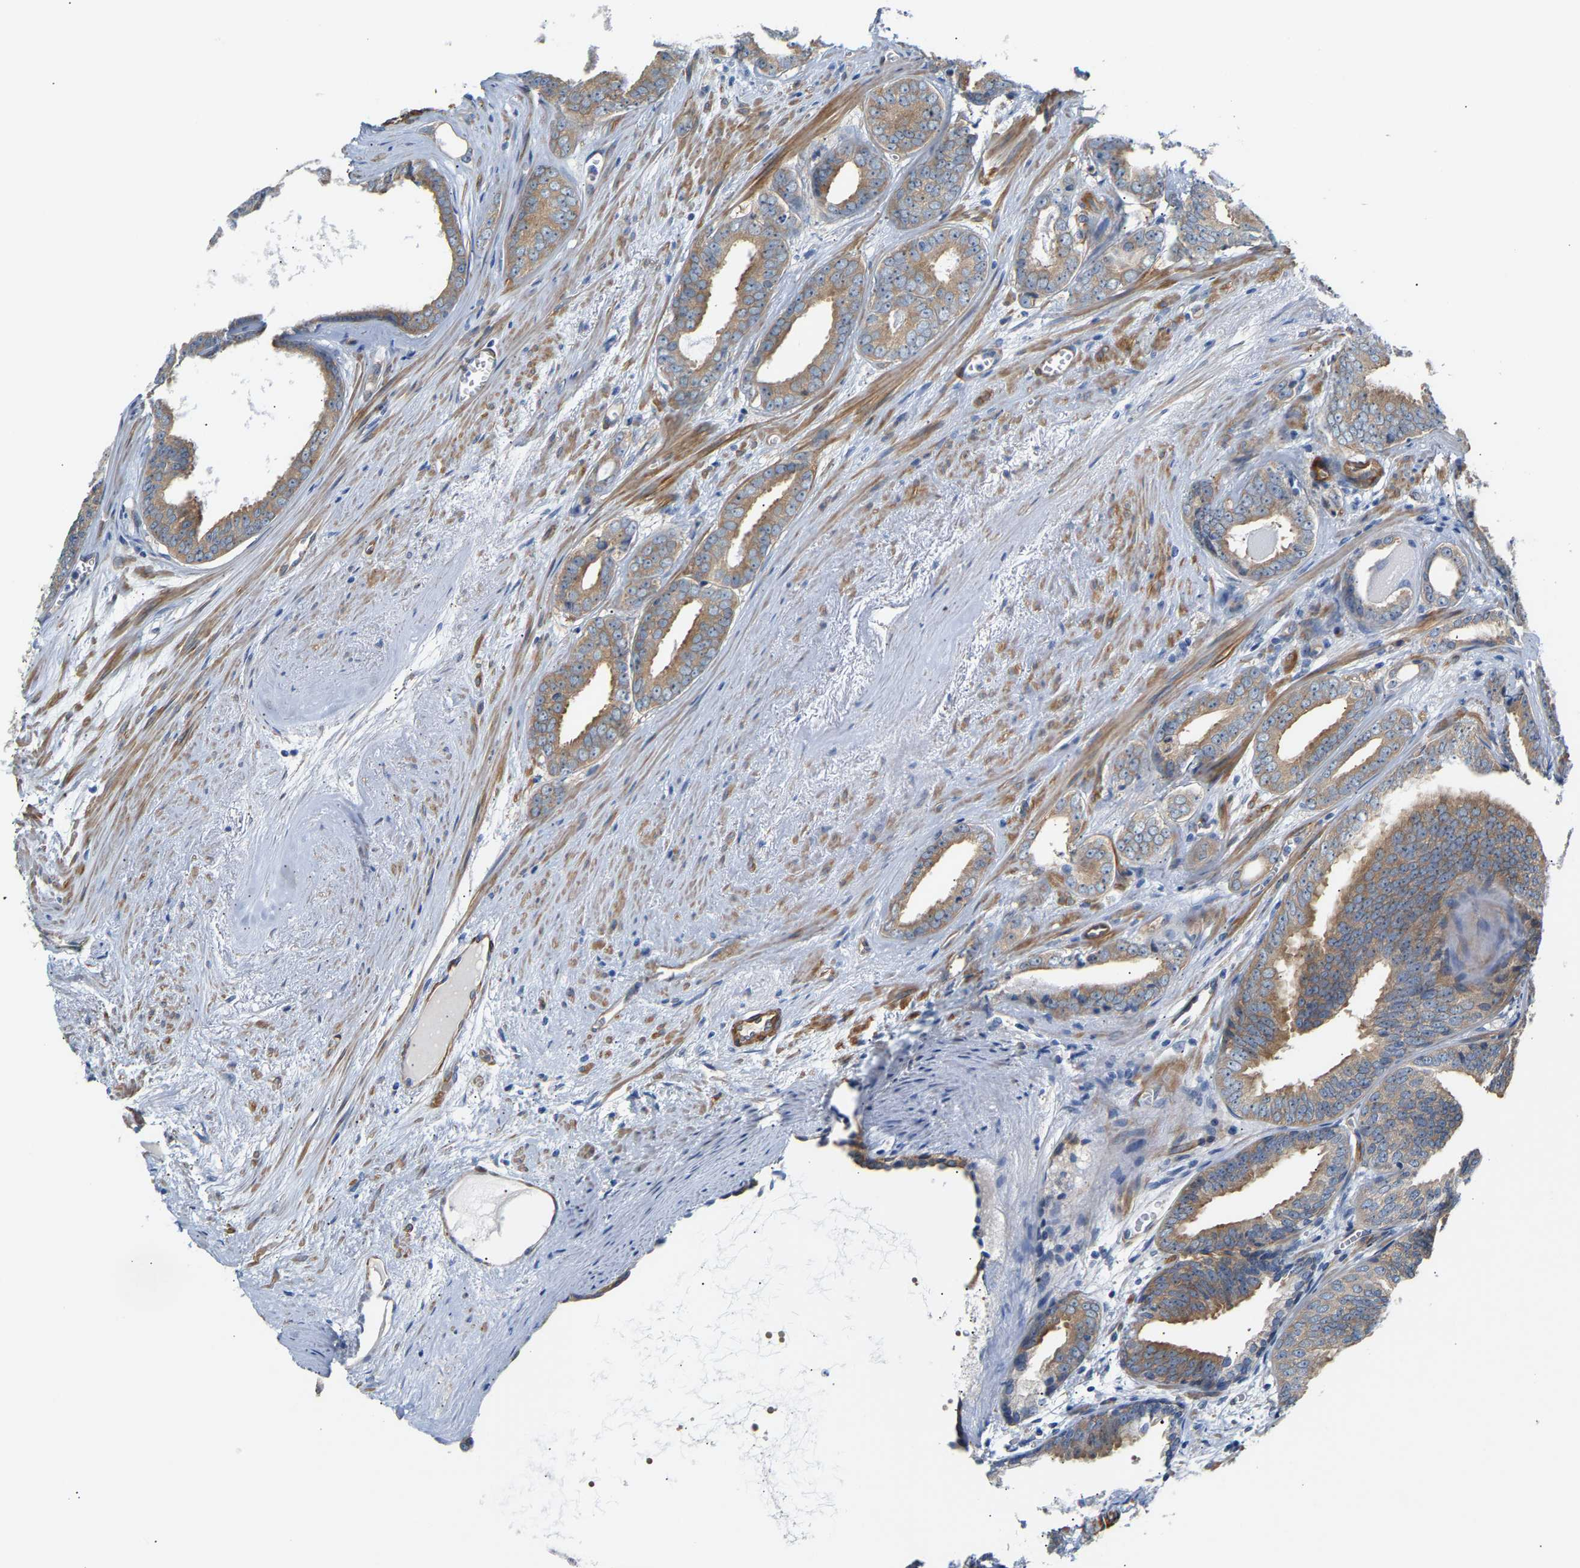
{"staining": {"intensity": "moderate", "quantity": "25%-75%", "location": "cytoplasmic/membranous"}, "tissue": "prostate cancer", "cell_type": "Tumor cells", "image_type": "cancer", "snomed": [{"axis": "morphology", "description": "Adenocarcinoma, Medium grade"}, {"axis": "topography", "description": "Prostate"}], "caption": "Immunohistochemistry (DAB (3,3'-diaminobenzidine)) staining of human prostate cancer (medium-grade adenocarcinoma) displays moderate cytoplasmic/membranous protein expression in about 25%-75% of tumor cells. (DAB (3,3'-diaminobenzidine) IHC, brown staining for protein, blue staining for nuclei).", "gene": "PAWR", "patient": {"sex": "male", "age": 79}}